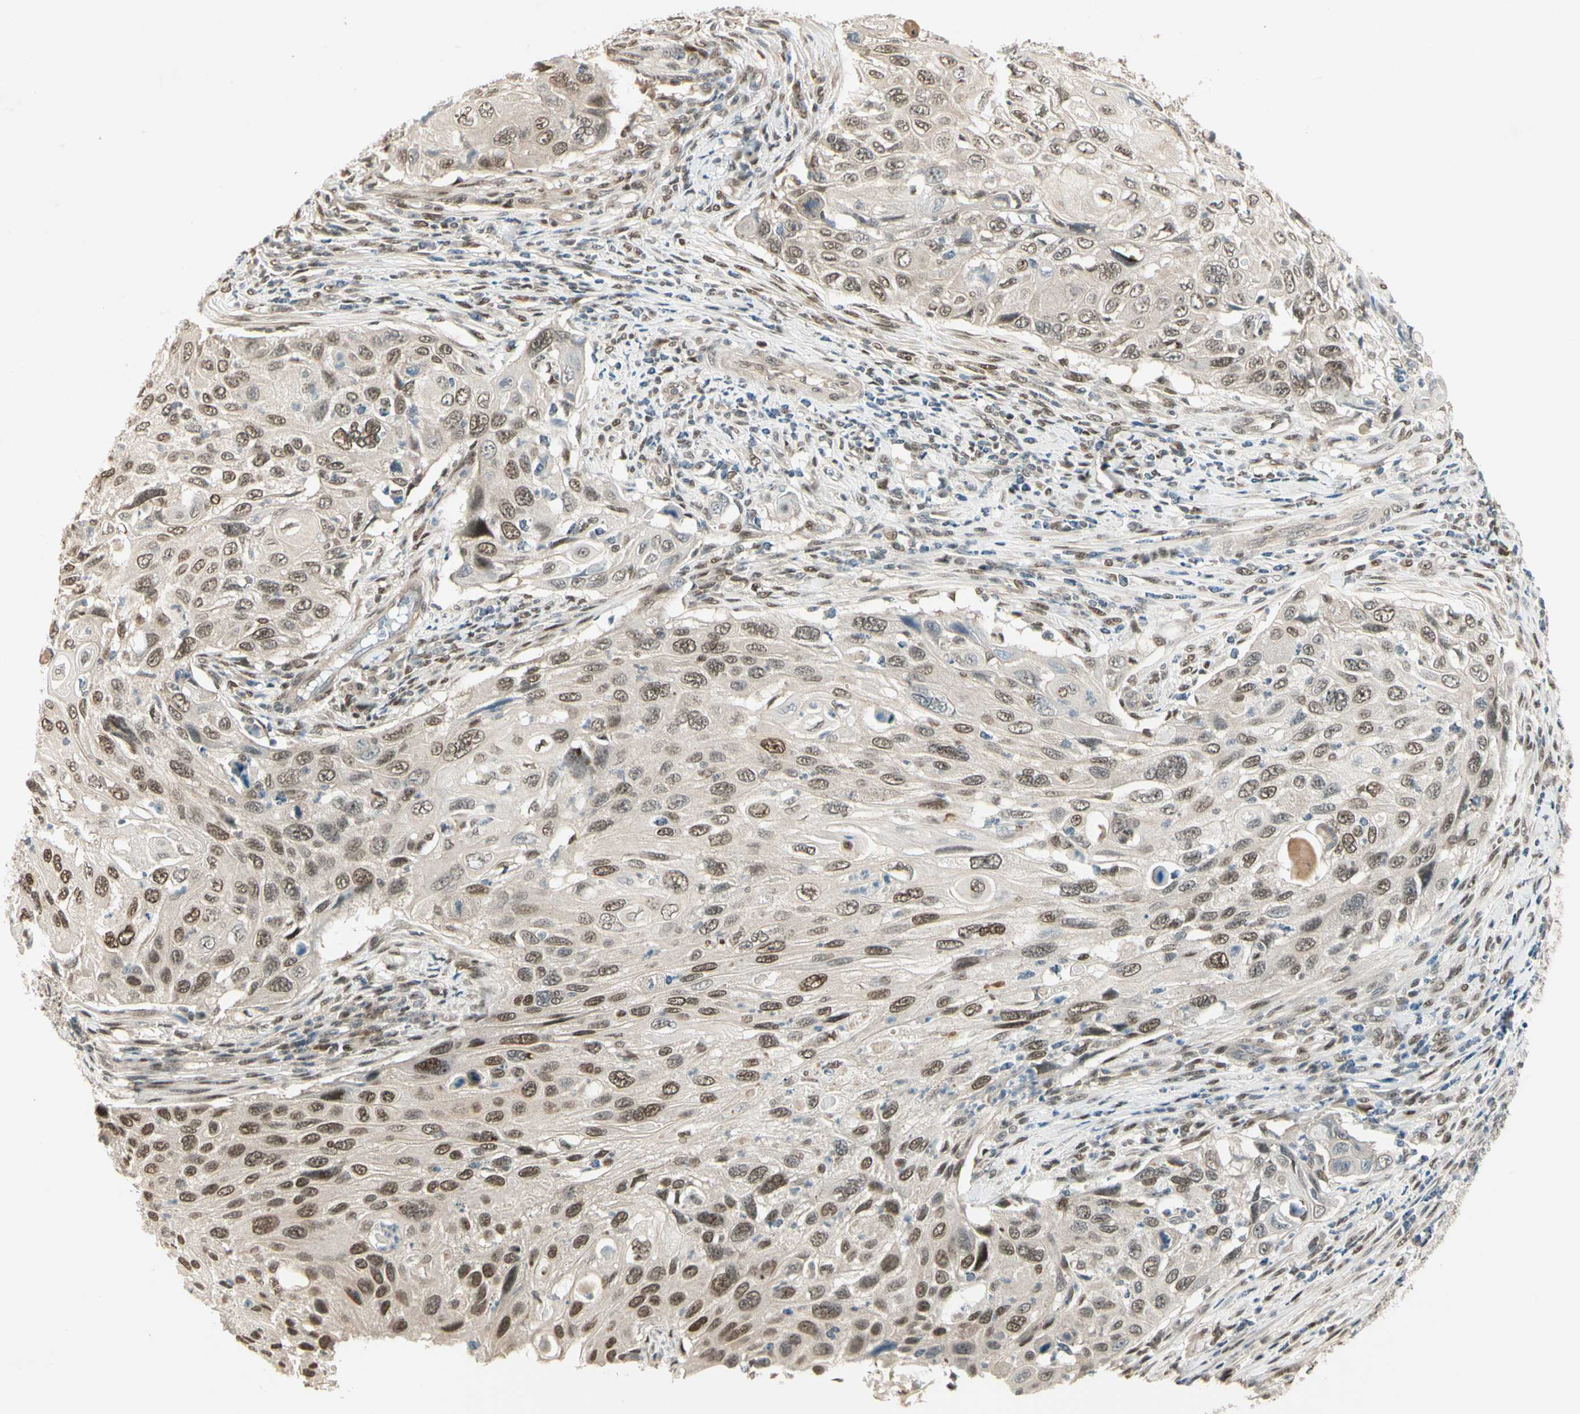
{"staining": {"intensity": "moderate", "quantity": ">75%", "location": "nuclear"}, "tissue": "cervical cancer", "cell_type": "Tumor cells", "image_type": "cancer", "snomed": [{"axis": "morphology", "description": "Squamous cell carcinoma, NOS"}, {"axis": "topography", "description": "Cervix"}], "caption": "Immunohistochemical staining of human cervical cancer (squamous cell carcinoma) displays moderate nuclear protein positivity in approximately >75% of tumor cells. The staining is performed using DAB (3,3'-diaminobenzidine) brown chromogen to label protein expression. The nuclei are counter-stained blue using hematoxylin.", "gene": "GTF3A", "patient": {"sex": "female", "age": 70}}